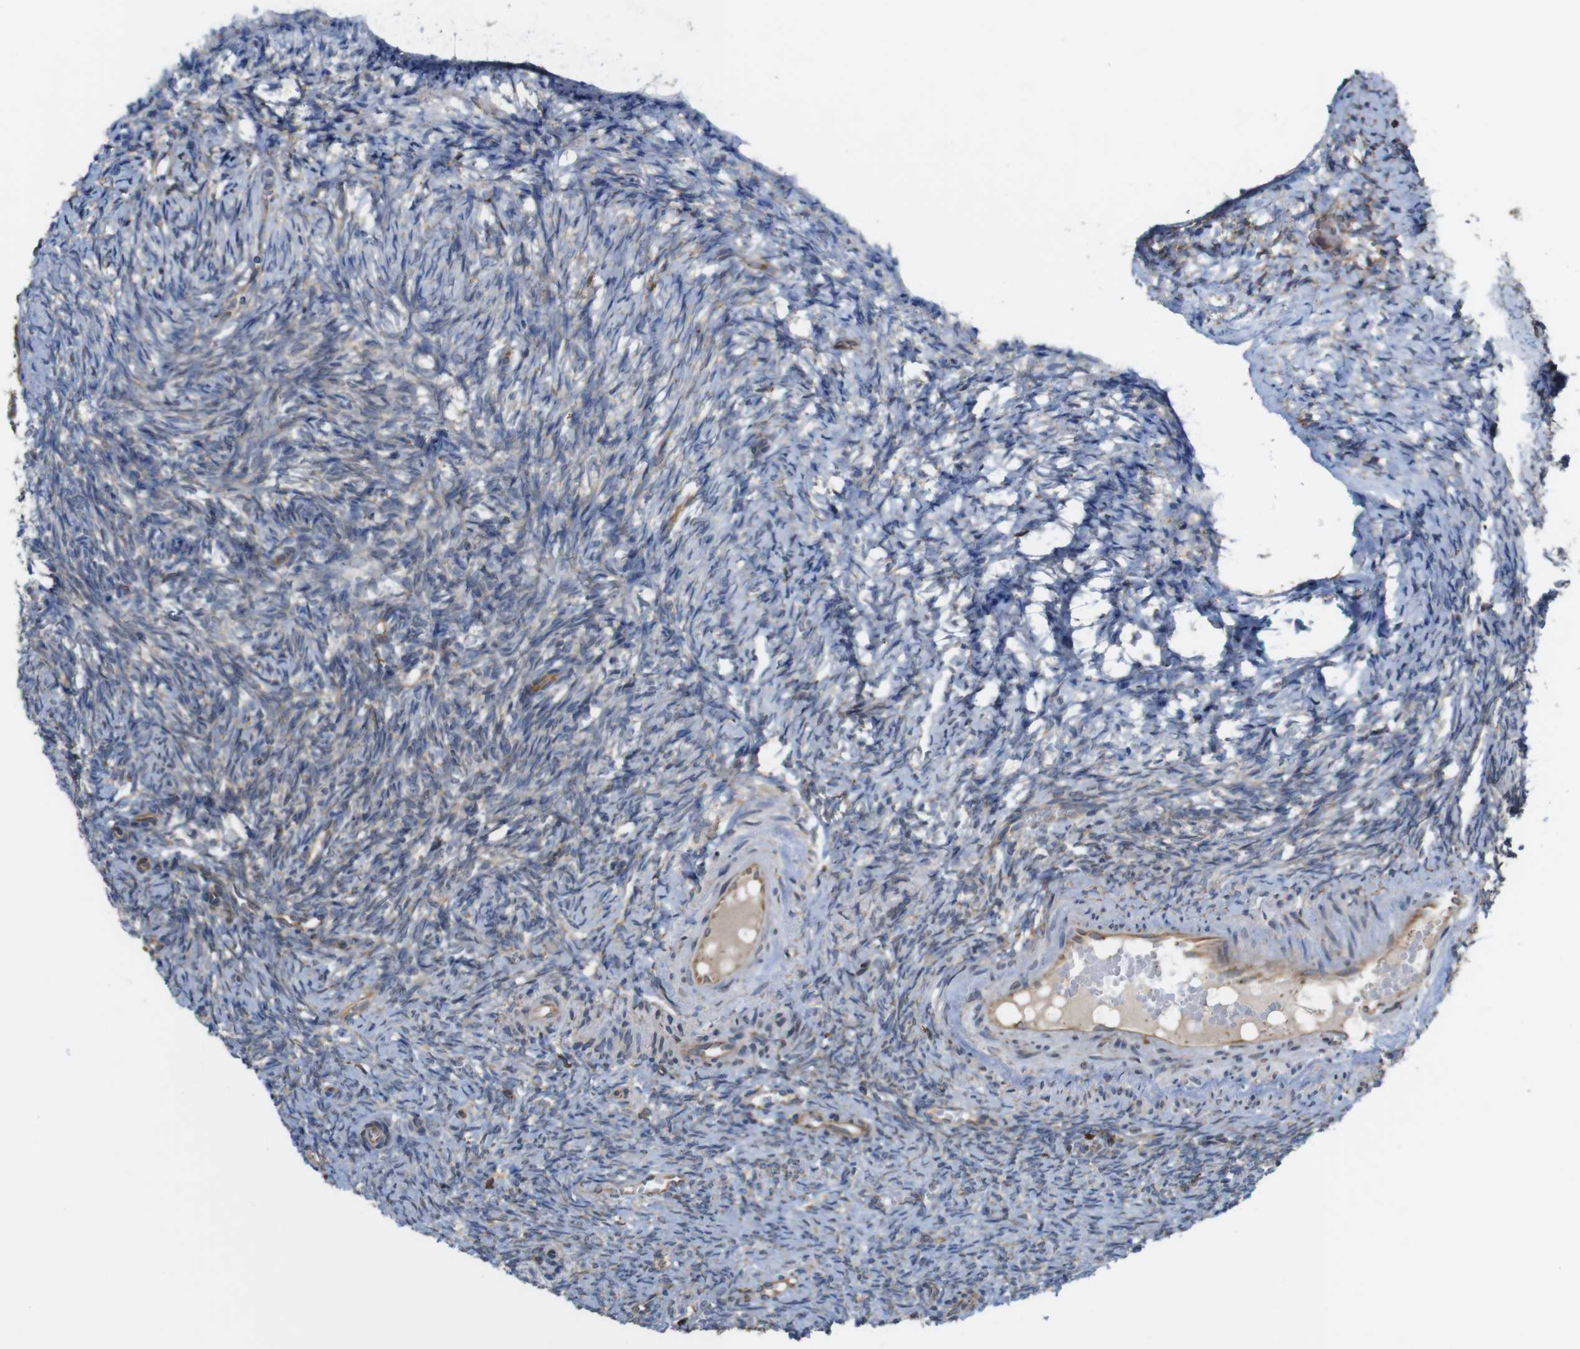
{"staining": {"intensity": "moderate", "quantity": "25%-75%", "location": "cytoplasmic/membranous"}, "tissue": "ovary", "cell_type": "Ovarian stroma cells", "image_type": "normal", "snomed": [{"axis": "morphology", "description": "Normal tissue, NOS"}, {"axis": "topography", "description": "Ovary"}], "caption": "This is a photomicrograph of IHC staining of normal ovary, which shows moderate expression in the cytoplasmic/membranous of ovarian stroma cells.", "gene": "UGGT1", "patient": {"sex": "female", "age": 41}}